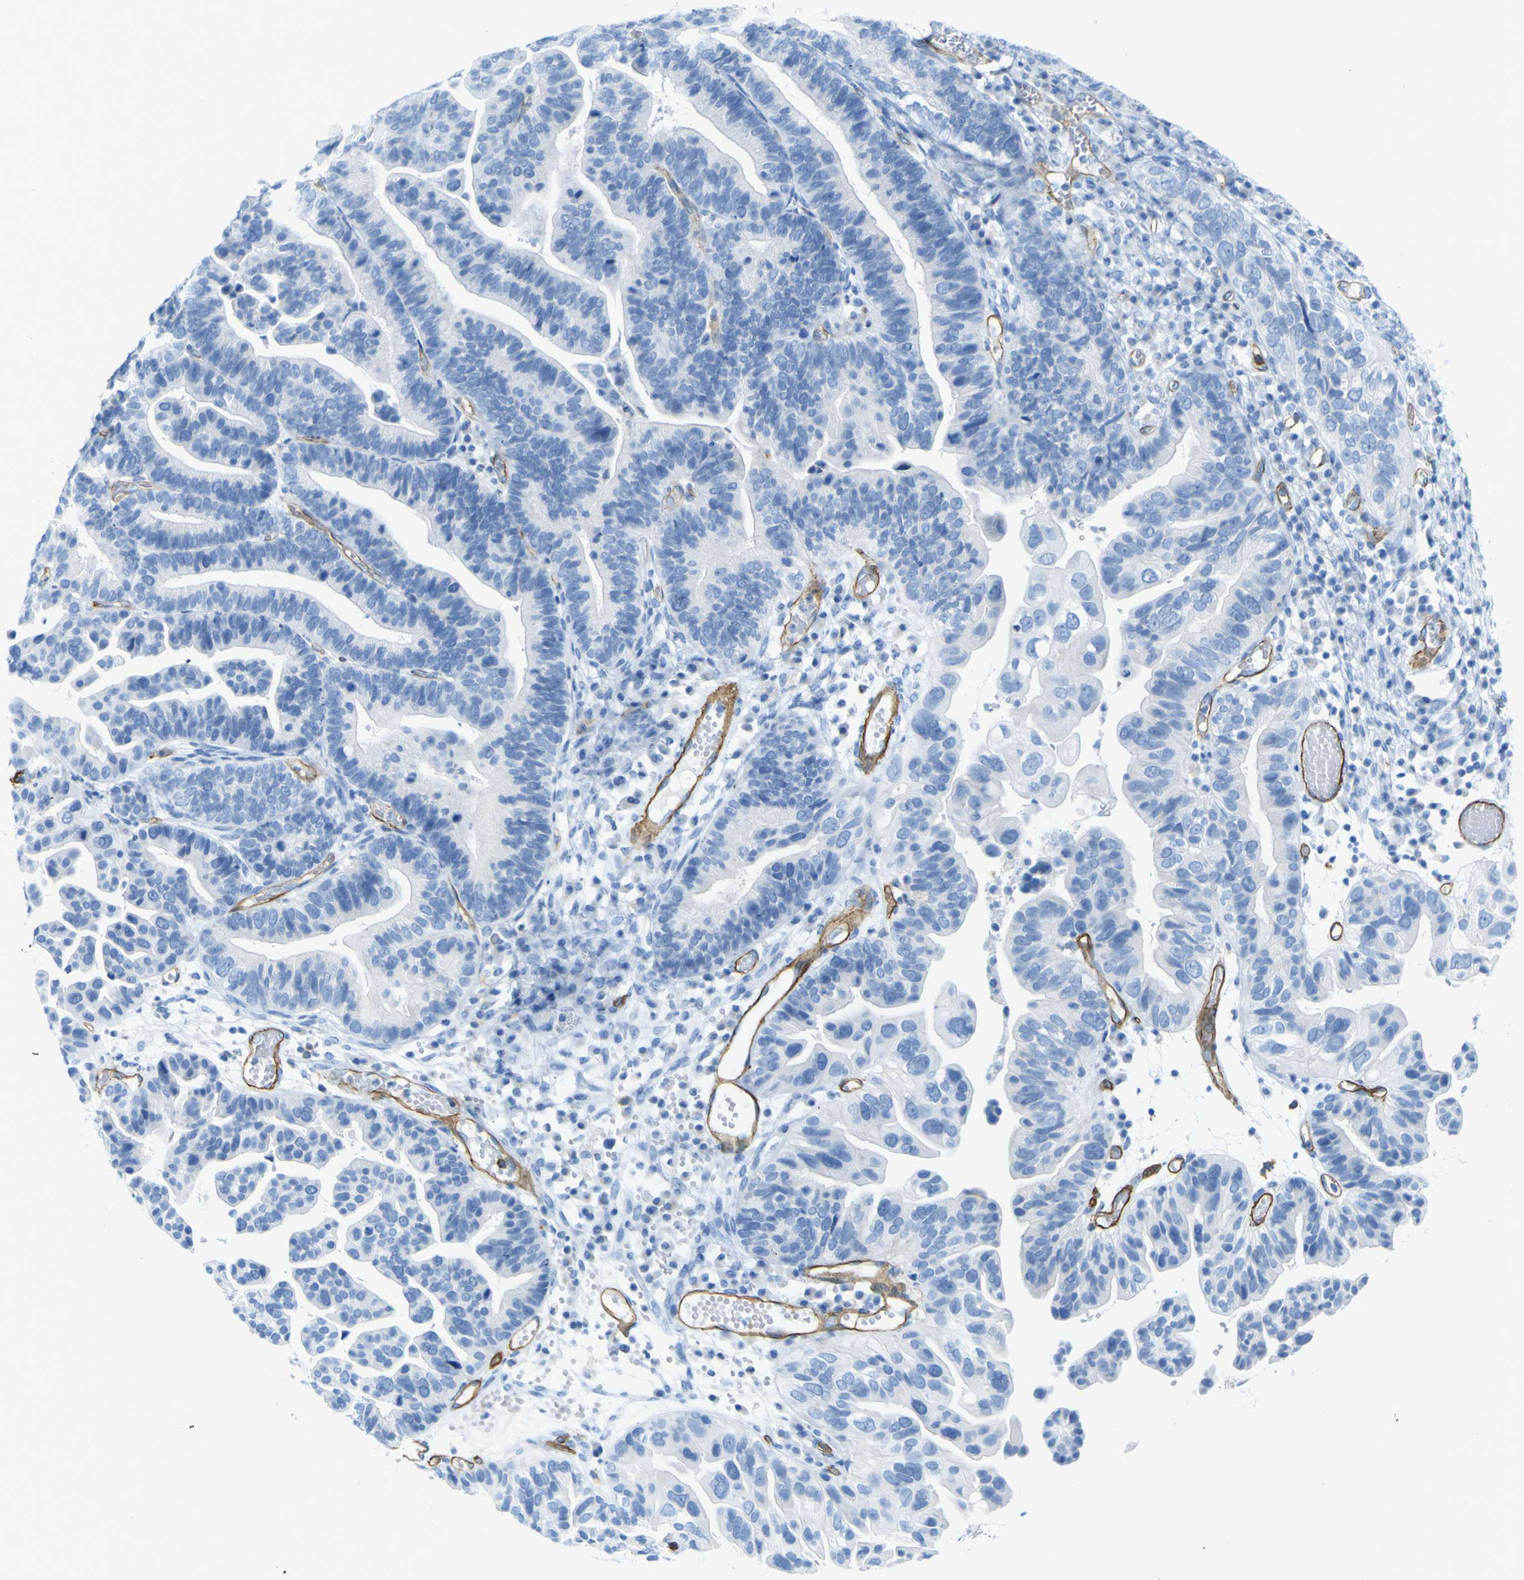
{"staining": {"intensity": "negative", "quantity": "none", "location": "none"}, "tissue": "ovarian cancer", "cell_type": "Tumor cells", "image_type": "cancer", "snomed": [{"axis": "morphology", "description": "Cystadenocarcinoma, serous, NOS"}, {"axis": "topography", "description": "Ovary"}], "caption": "Immunohistochemistry (IHC) micrograph of ovarian cancer stained for a protein (brown), which exhibits no positivity in tumor cells.", "gene": "CD93", "patient": {"sex": "female", "age": 56}}